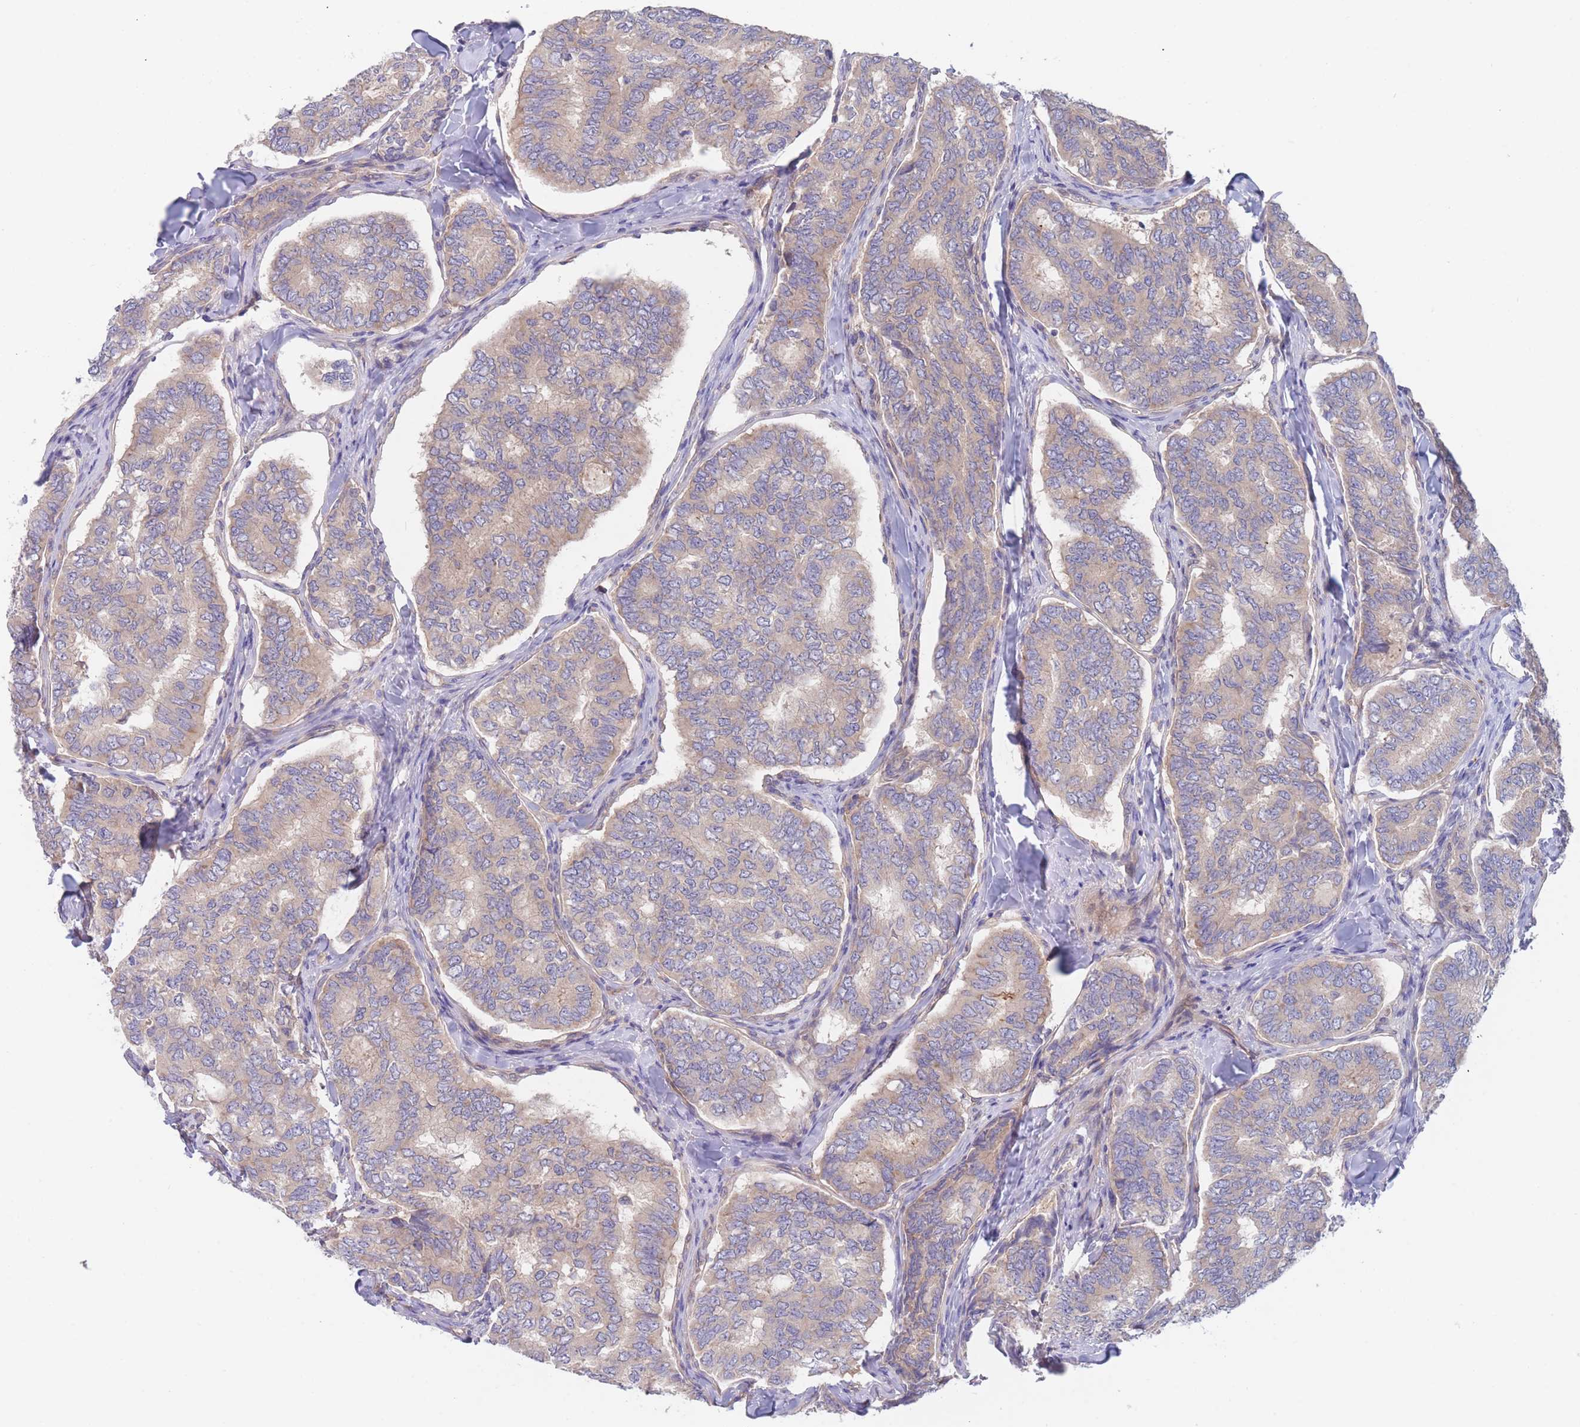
{"staining": {"intensity": "weak", "quantity": "25%-75%", "location": "cytoplasmic/membranous"}, "tissue": "thyroid cancer", "cell_type": "Tumor cells", "image_type": "cancer", "snomed": [{"axis": "morphology", "description": "Papillary adenocarcinoma, NOS"}, {"axis": "topography", "description": "Thyroid gland"}], "caption": "Tumor cells demonstrate weak cytoplasmic/membranous staining in approximately 25%-75% of cells in thyroid cancer (papillary adenocarcinoma). (IHC, brightfield microscopy, high magnification).", "gene": "ZNF281", "patient": {"sex": "female", "age": 35}}